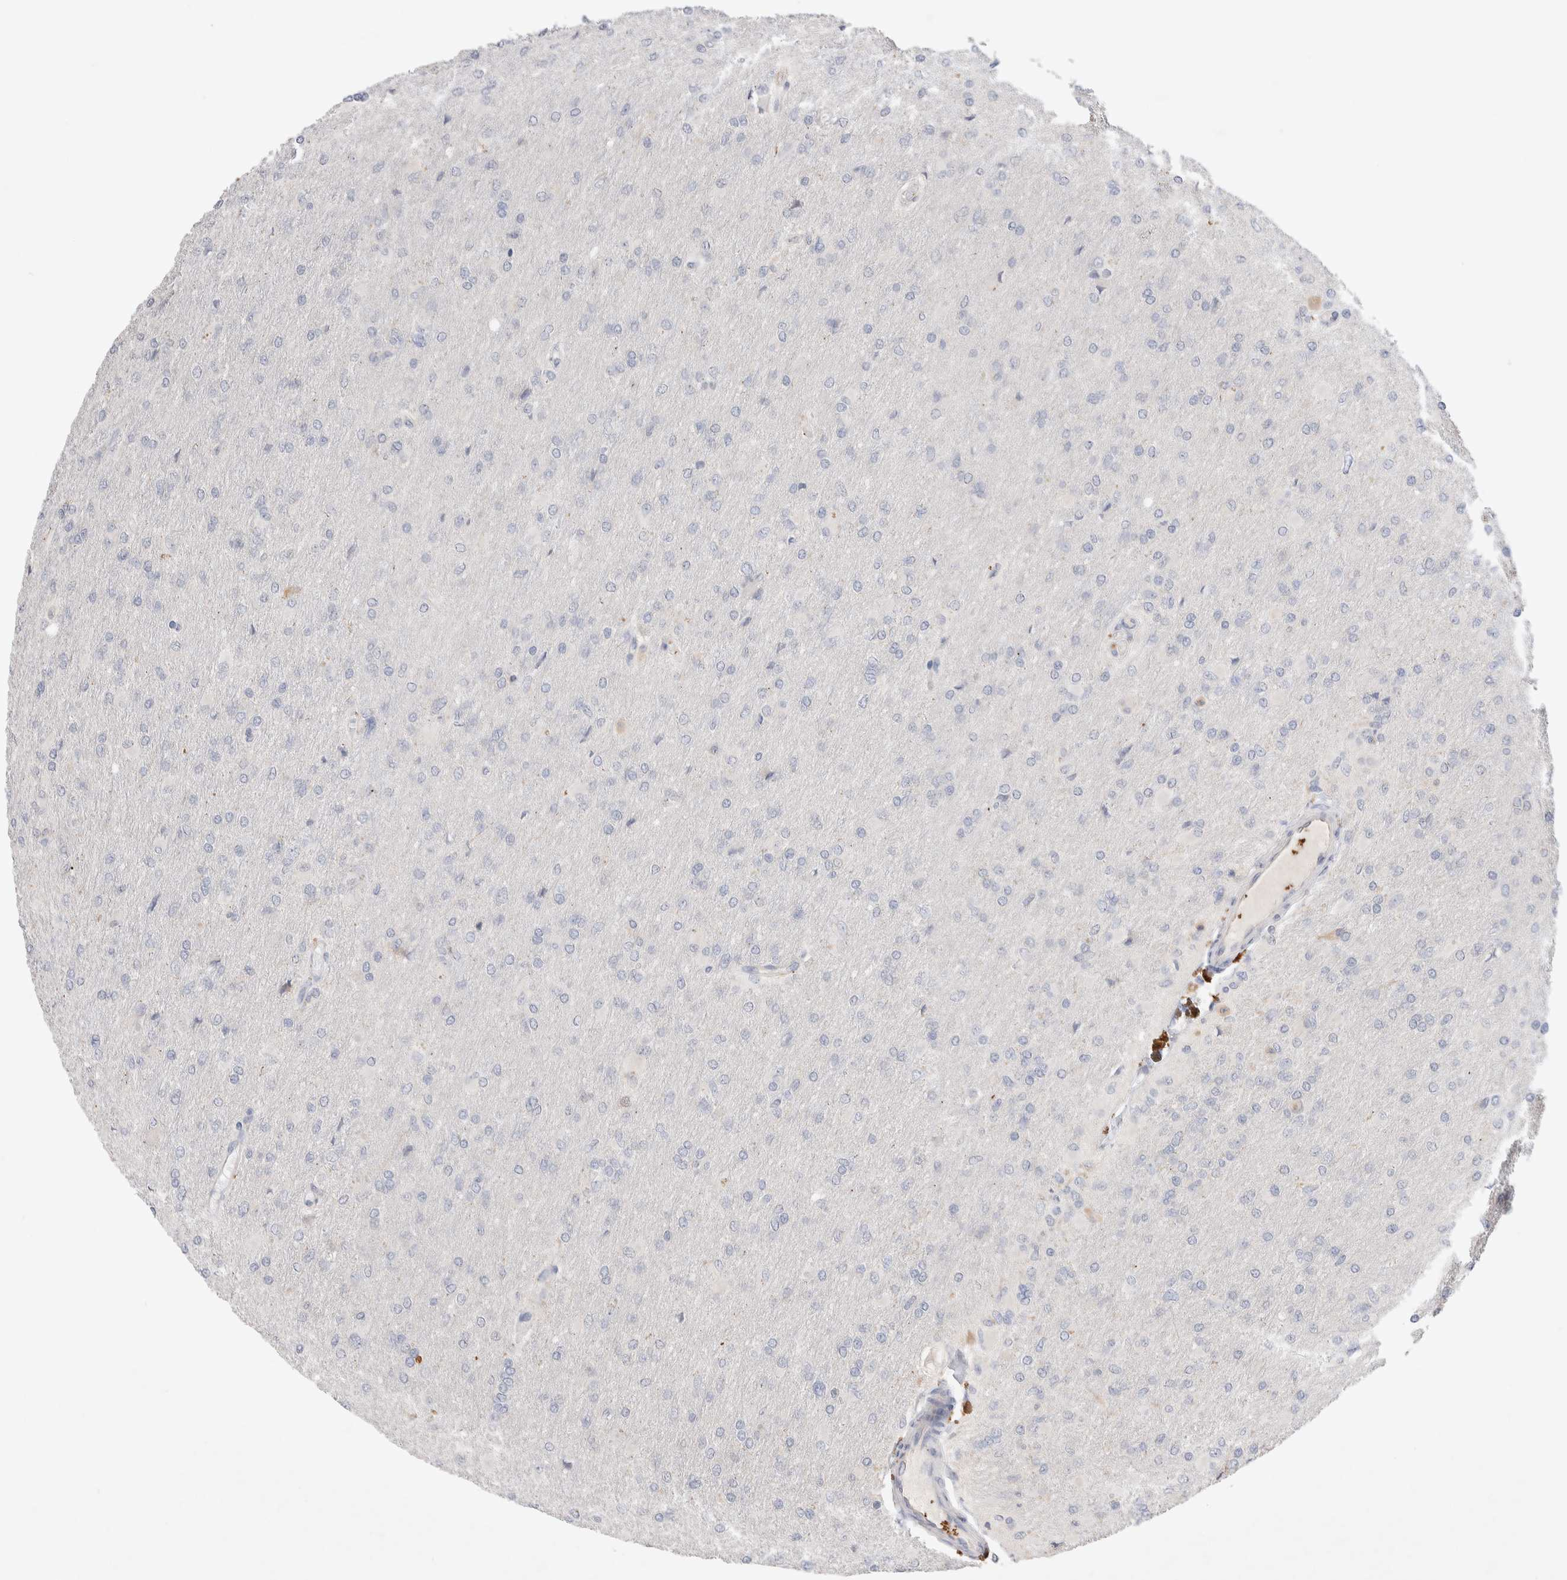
{"staining": {"intensity": "negative", "quantity": "none", "location": "none"}, "tissue": "glioma", "cell_type": "Tumor cells", "image_type": "cancer", "snomed": [{"axis": "morphology", "description": "Glioma, malignant, High grade"}, {"axis": "topography", "description": "Cerebral cortex"}], "caption": "Glioma was stained to show a protein in brown. There is no significant positivity in tumor cells.", "gene": "FFAR2", "patient": {"sex": "female", "age": 36}}